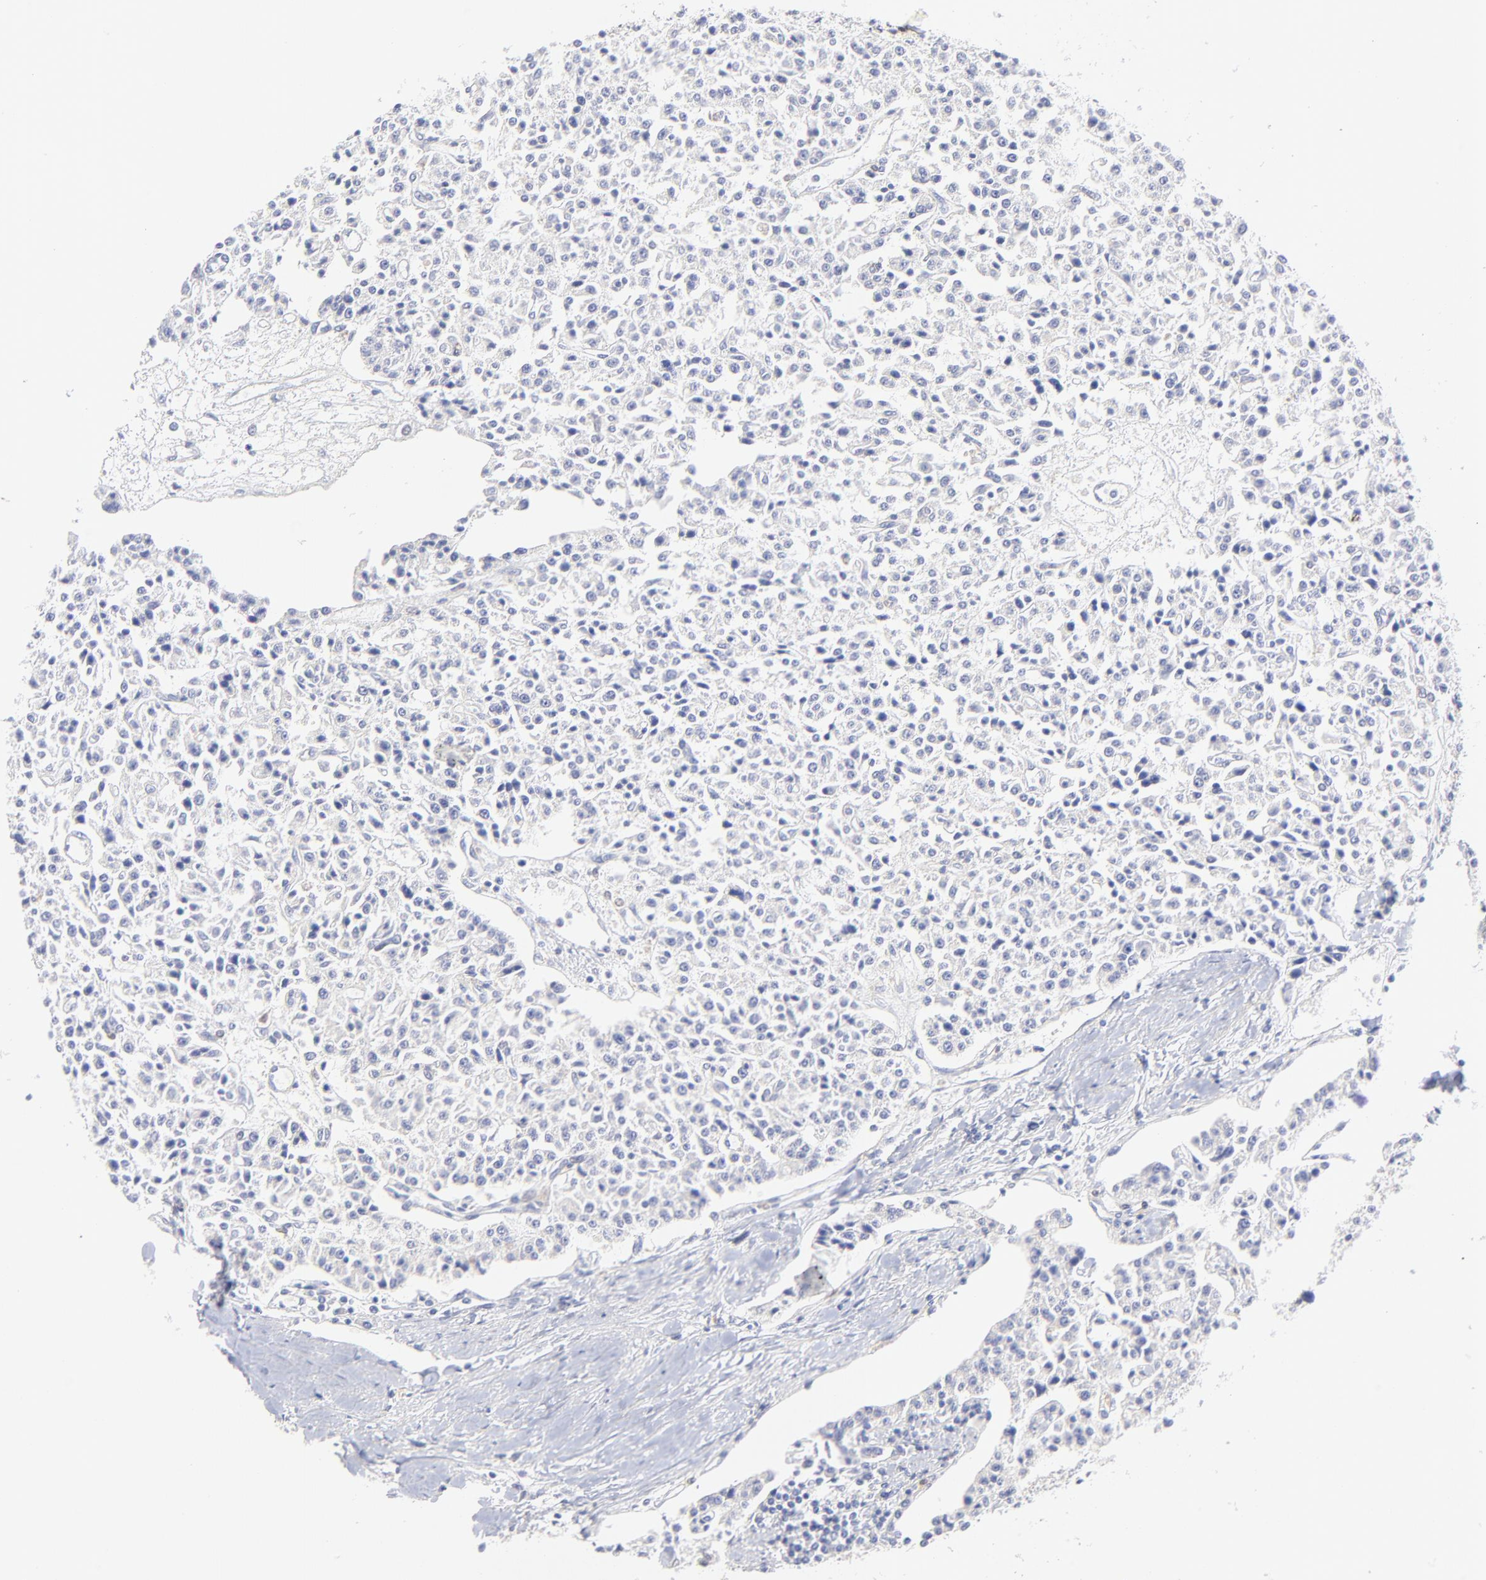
{"staining": {"intensity": "negative", "quantity": "none", "location": "none"}, "tissue": "carcinoid", "cell_type": "Tumor cells", "image_type": "cancer", "snomed": [{"axis": "morphology", "description": "Carcinoid, malignant, NOS"}, {"axis": "topography", "description": "Stomach"}], "caption": "This is an IHC micrograph of carcinoid. There is no expression in tumor cells.", "gene": "FBXL12", "patient": {"sex": "female", "age": 76}}